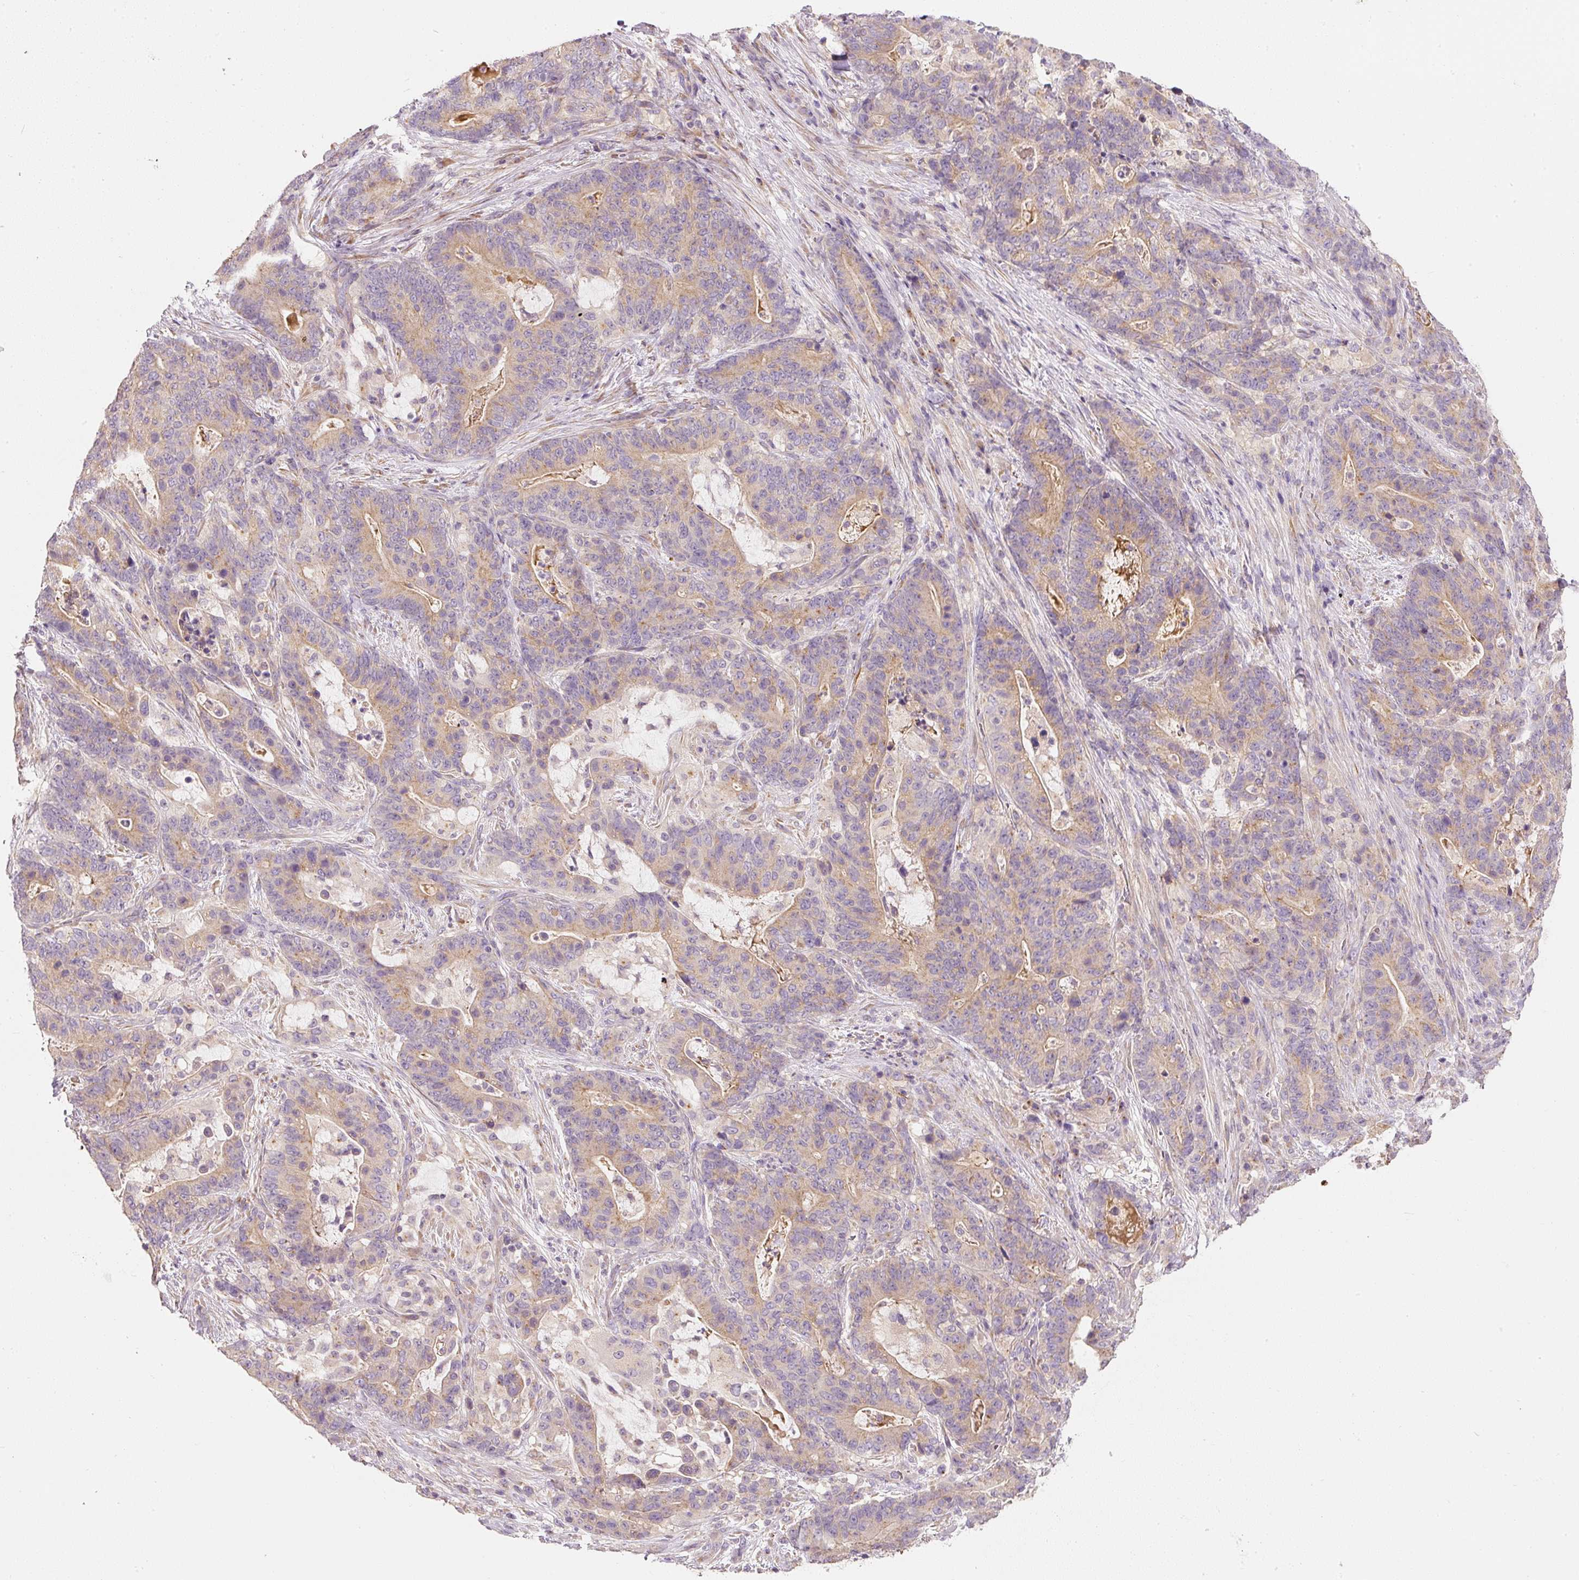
{"staining": {"intensity": "weak", "quantity": ">75%", "location": "cytoplasmic/membranous"}, "tissue": "stomach cancer", "cell_type": "Tumor cells", "image_type": "cancer", "snomed": [{"axis": "morphology", "description": "Normal tissue, NOS"}, {"axis": "morphology", "description": "Adenocarcinoma, NOS"}, {"axis": "topography", "description": "Stomach"}], "caption": "IHC histopathology image of neoplastic tissue: human adenocarcinoma (stomach) stained using immunohistochemistry (IHC) demonstrates low levels of weak protein expression localized specifically in the cytoplasmic/membranous of tumor cells, appearing as a cytoplasmic/membranous brown color.", "gene": "RNF167", "patient": {"sex": "female", "age": 64}}